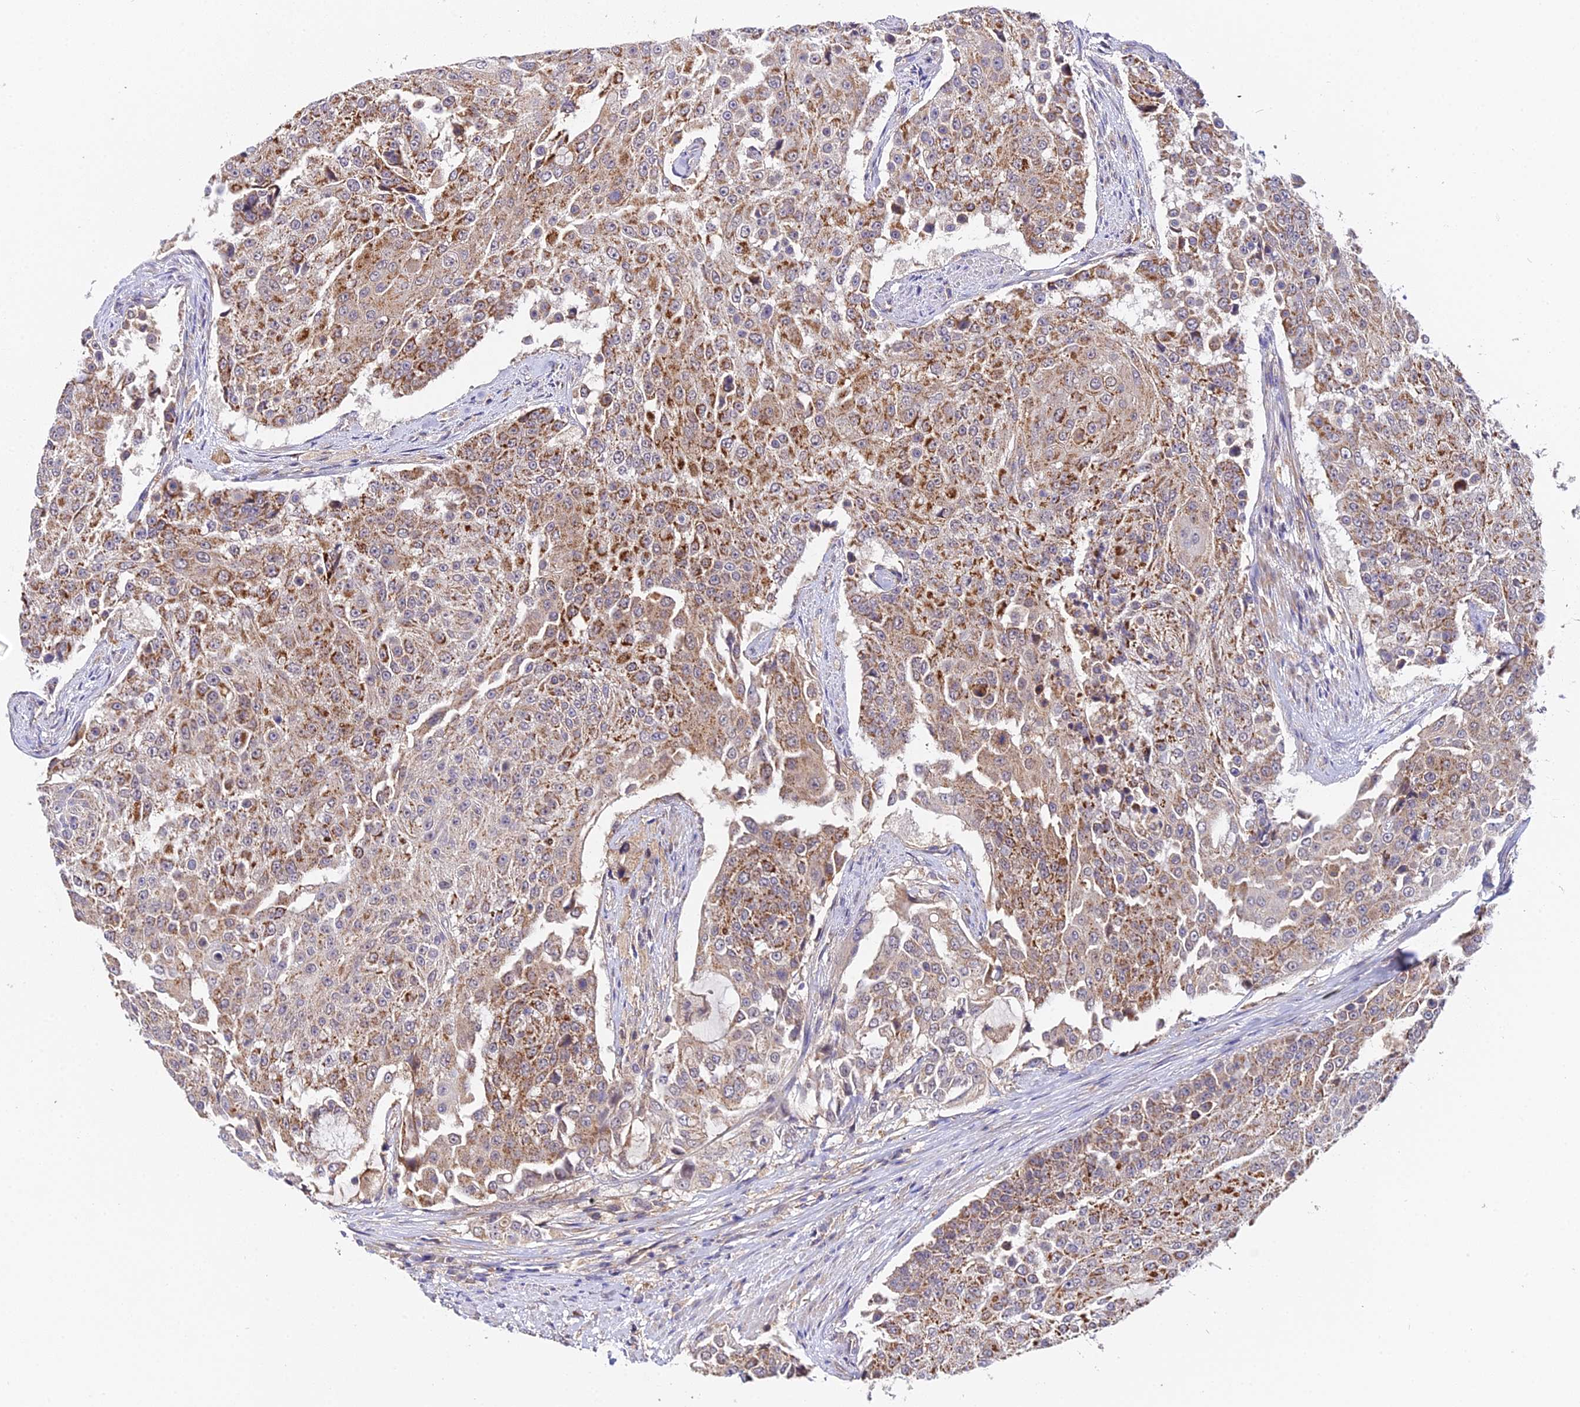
{"staining": {"intensity": "moderate", "quantity": ">75%", "location": "cytoplasmic/membranous"}, "tissue": "urothelial cancer", "cell_type": "Tumor cells", "image_type": "cancer", "snomed": [{"axis": "morphology", "description": "Urothelial carcinoma, High grade"}, {"axis": "topography", "description": "Urinary bladder"}], "caption": "This histopathology image demonstrates IHC staining of urothelial cancer, with medium moderate cytoplasmic/membranous positivity in approximately >75% of tumor cells.", "gene": "ZBED8", "patient": {"sex": "female", "age": 63}}